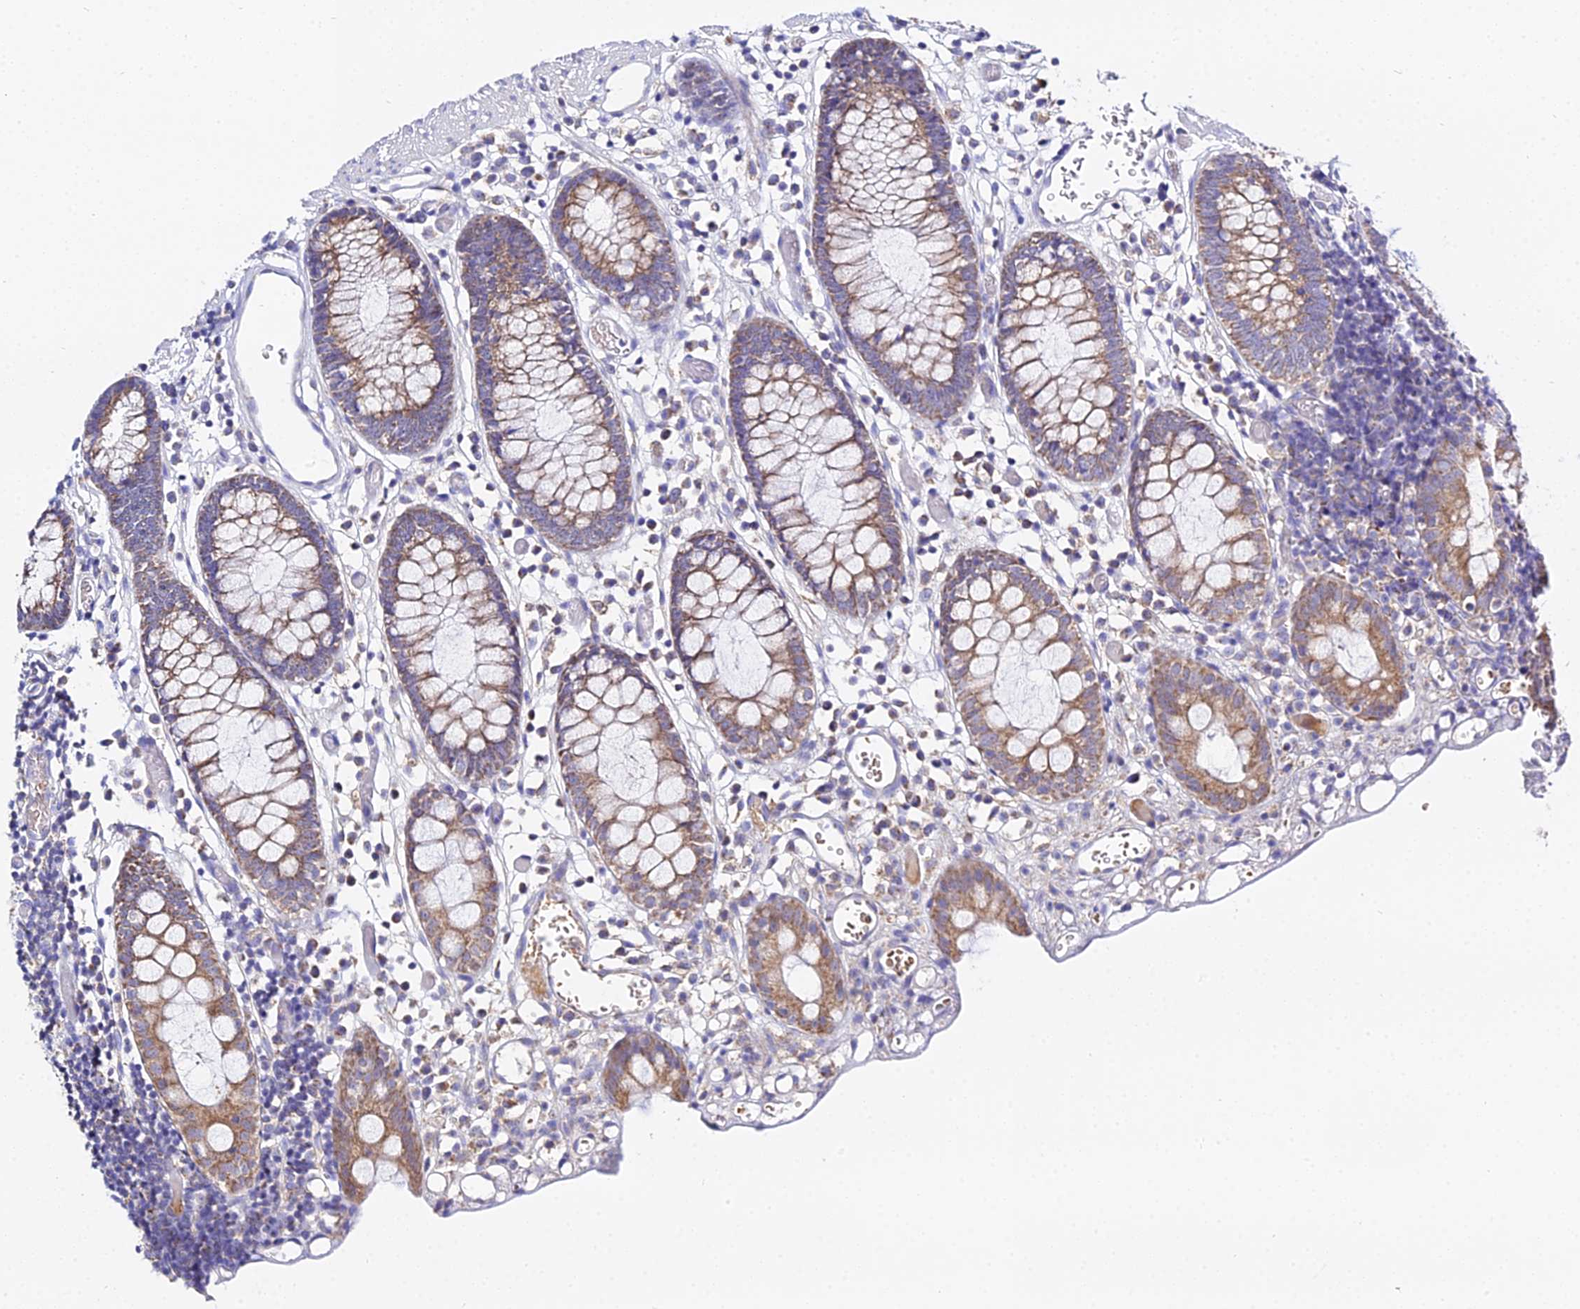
{"staining": {"intensity": "weak", "quantity": ">75%", "location": "cytoplasmic/membranous"}, "tissue": "colon", "cell_type": "Endothelial cells", "image_type": "normal", "snomed": [{"axis": "morphology", "description": "Normal tissue, NOS"}, {"axis": "topography", "description": "Colon"}], "caption": "Colon stained with a brown dye displays weak cytoplasmic/membranous positive expression in about >75% of endothelial cells.", "gene": "TYW5", "patient": {"sex": "male", "age": 14}}